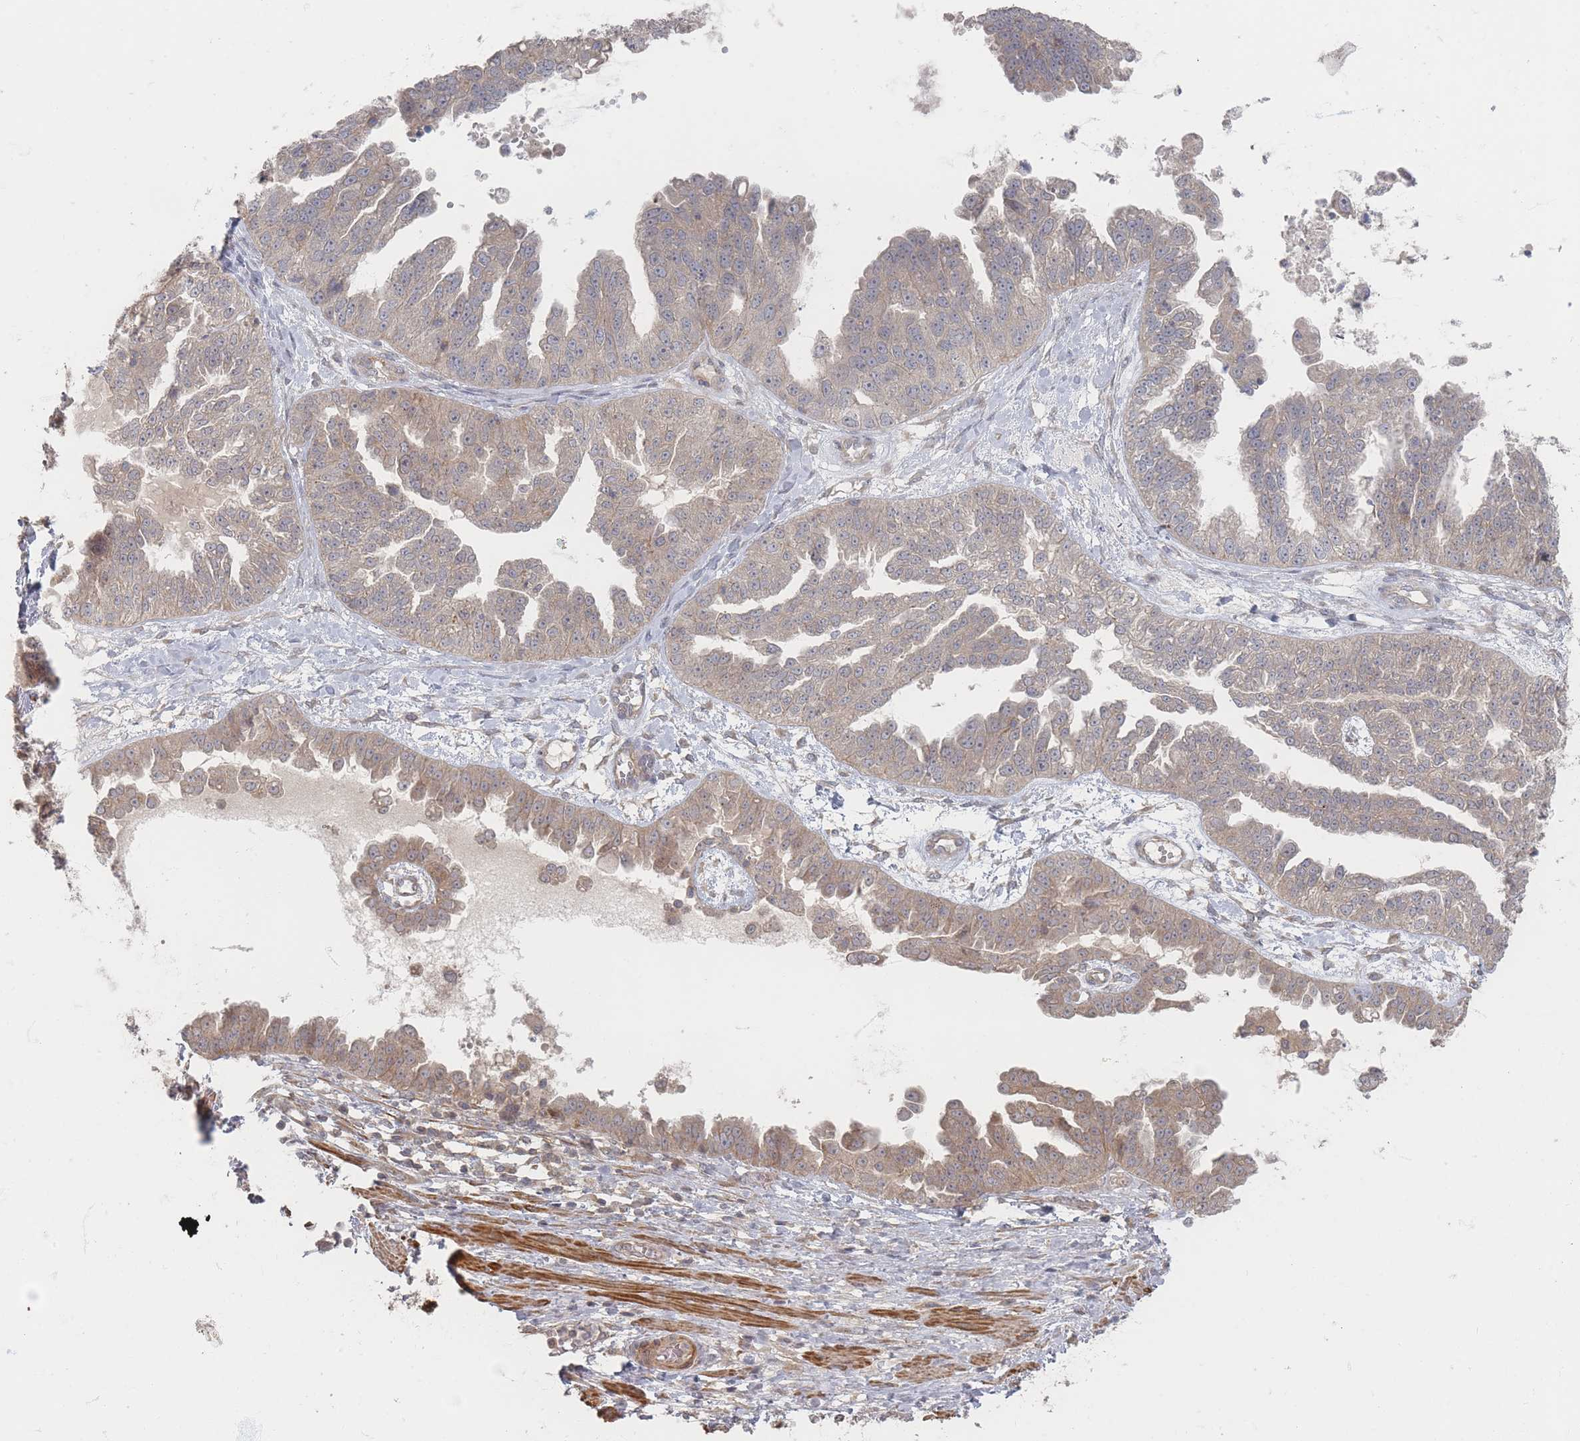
{"staining": {"intensity": "weak", "quantity": "25%-75%", "location": "cytoplasmic/membranous"}, "tissue": "ovarian cancer", "cell_type": "Tumor cells", "image_type": "cancer", "snomed": [{"axis": "morphology", "description": "Cystadenocarcinoma, serous, NOS"}, {"axis": "topography", "description": "Ovary"}], "caption": "Immunohistochemical staining of ovarian cancer (serous cystadenocarcinoma) shows low levels of weak cytoplasmic/membranous protein positivity in approximately 25%-75% of tumor cells.", "gene": "GLE1", "patient": {"sex": "female", "age": 58}}